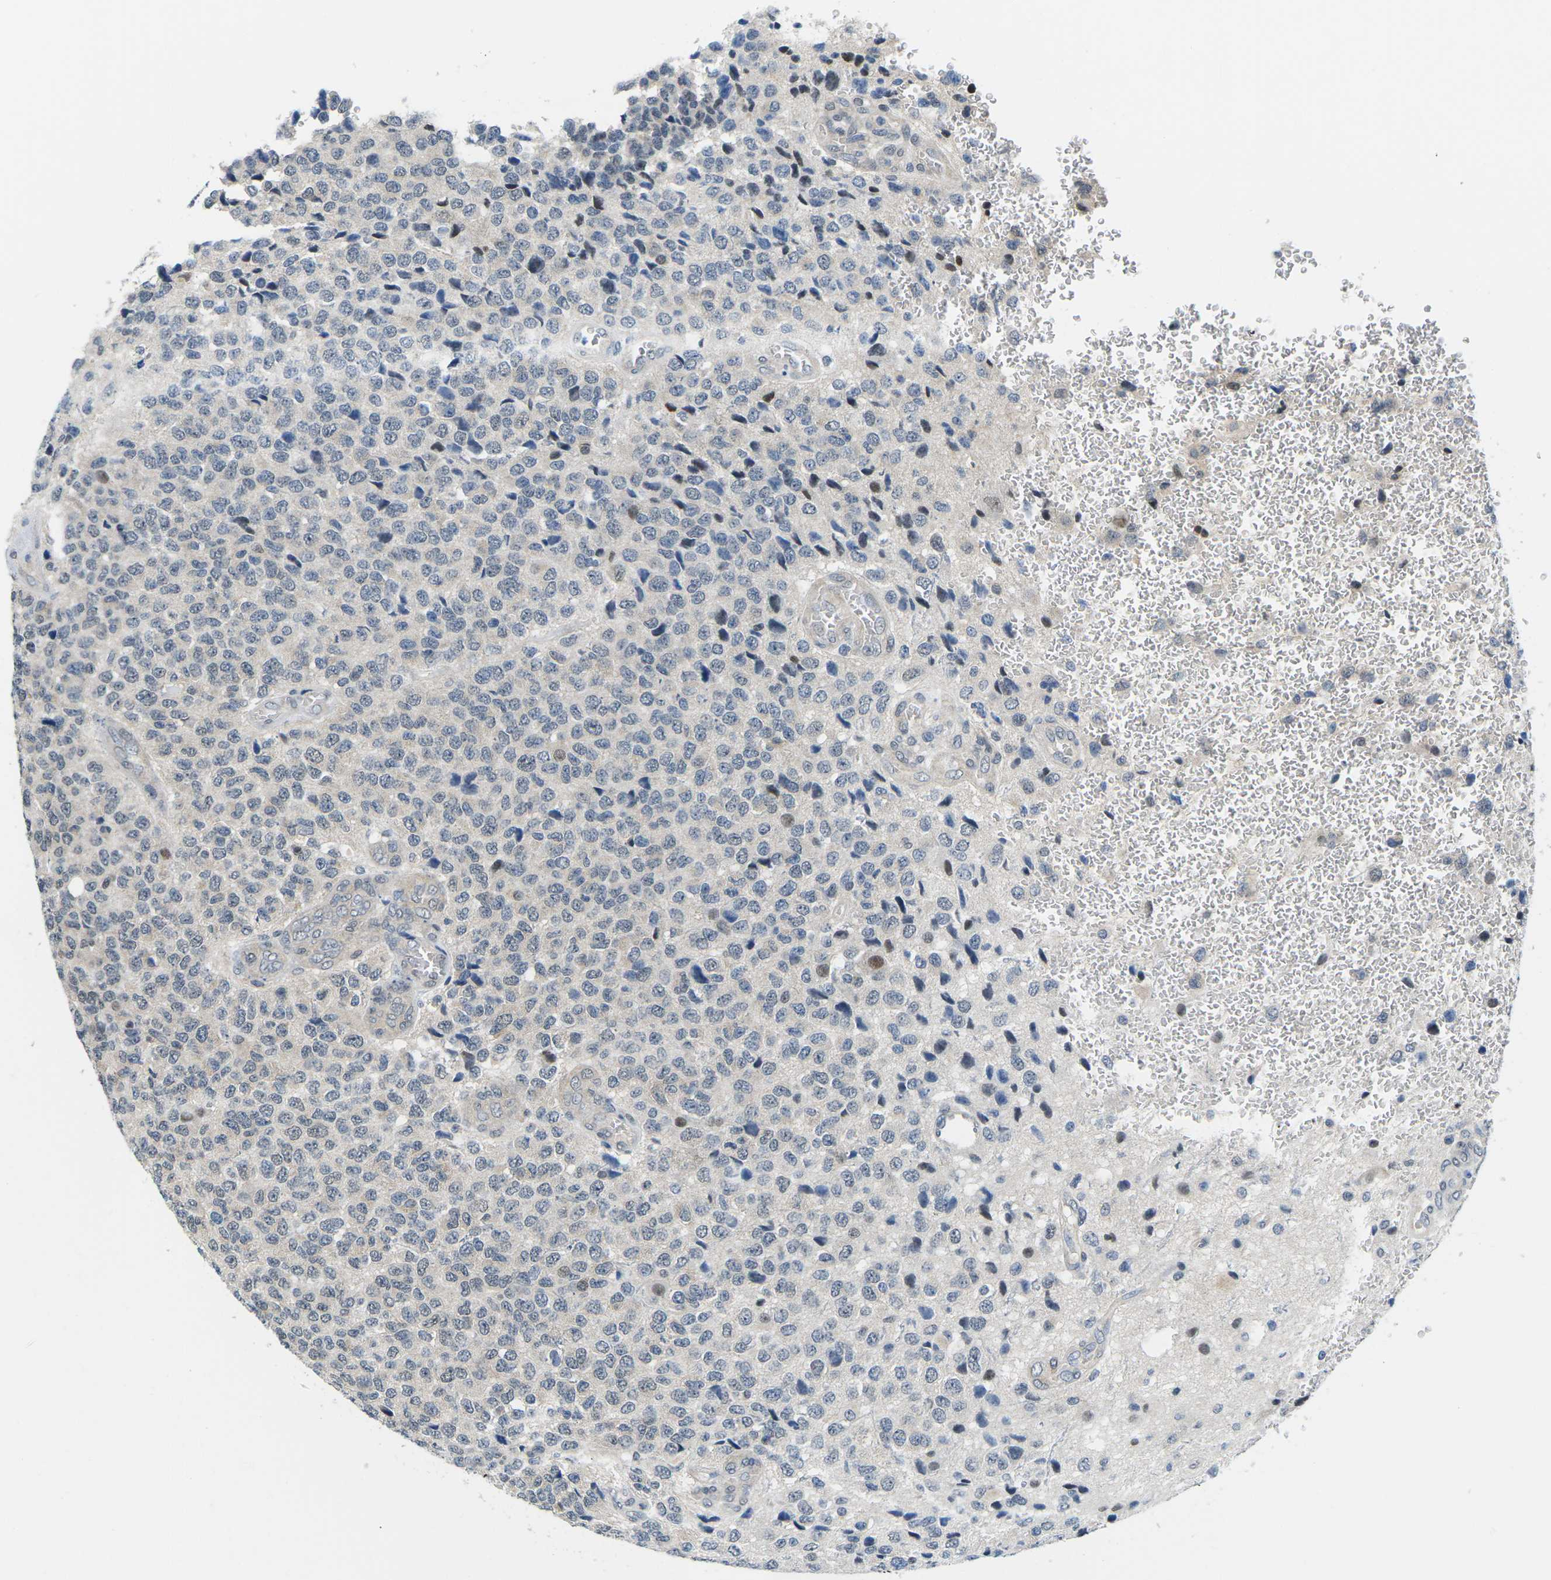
{"staining": {"intensity": "weak", "quantity": "<25%", "location": "nuclear"}, "tissue": "glioma", "cell_type": "Tumor cells", "image_type": "cancer", "snomed": [{"axis": "morphology", "description": "Glioma, malignant, High grade"}, {"axis": "topography", "description": "pancreas cauda"}], "caption": "DAB (3,3'-diaminobenzidine) immunohistochemical staining of human malignant glioma (high-grade) shows no significant positivity in tumor cells.", "gene": "UBA7", "patient": {"sex": "male", "age": 60}}